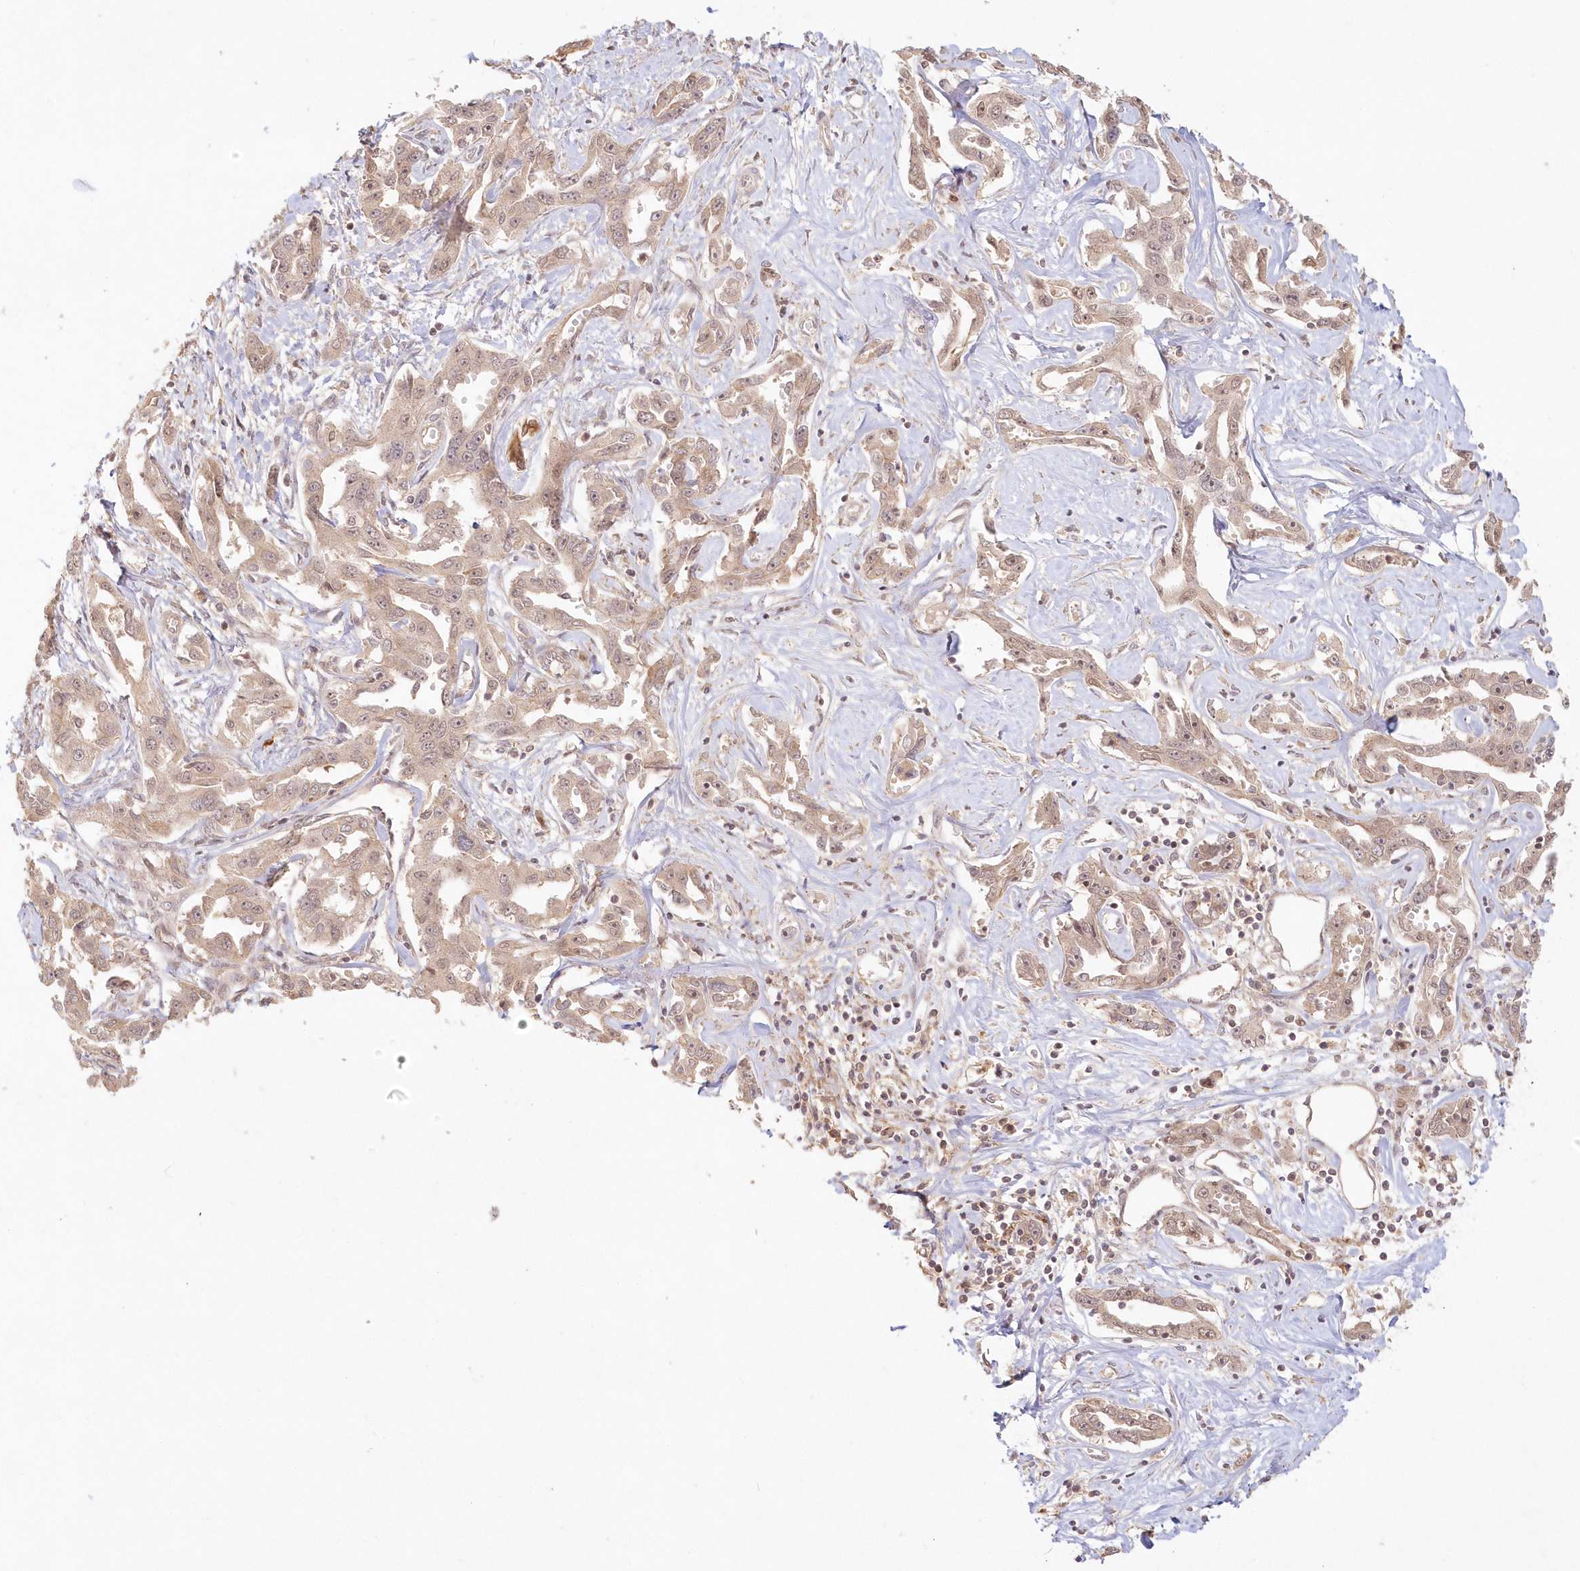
{"staining": {"intensity": "weak", "quantity": ">75%", "location": "cytoplasmic/membranous,nuclear"}, "tissue": "liver cancer", "cell_type": "Tumor cells", "image_type": "cancer", "snomed": [{"axis": "morphology", "description": "Cholangiocarcinoma"}, {"axis": "topography", "description": "Liver"}], "caption": "High-power microscopy captured an IHC micrograph of cholangiocarcinoma (liver), revealing weak cytoplasmic/membranous and nuclear staining in approximately >75% of tumor cells.", "gene": "KIAA0232", "patient": {"sex": "male", "age": 59}}